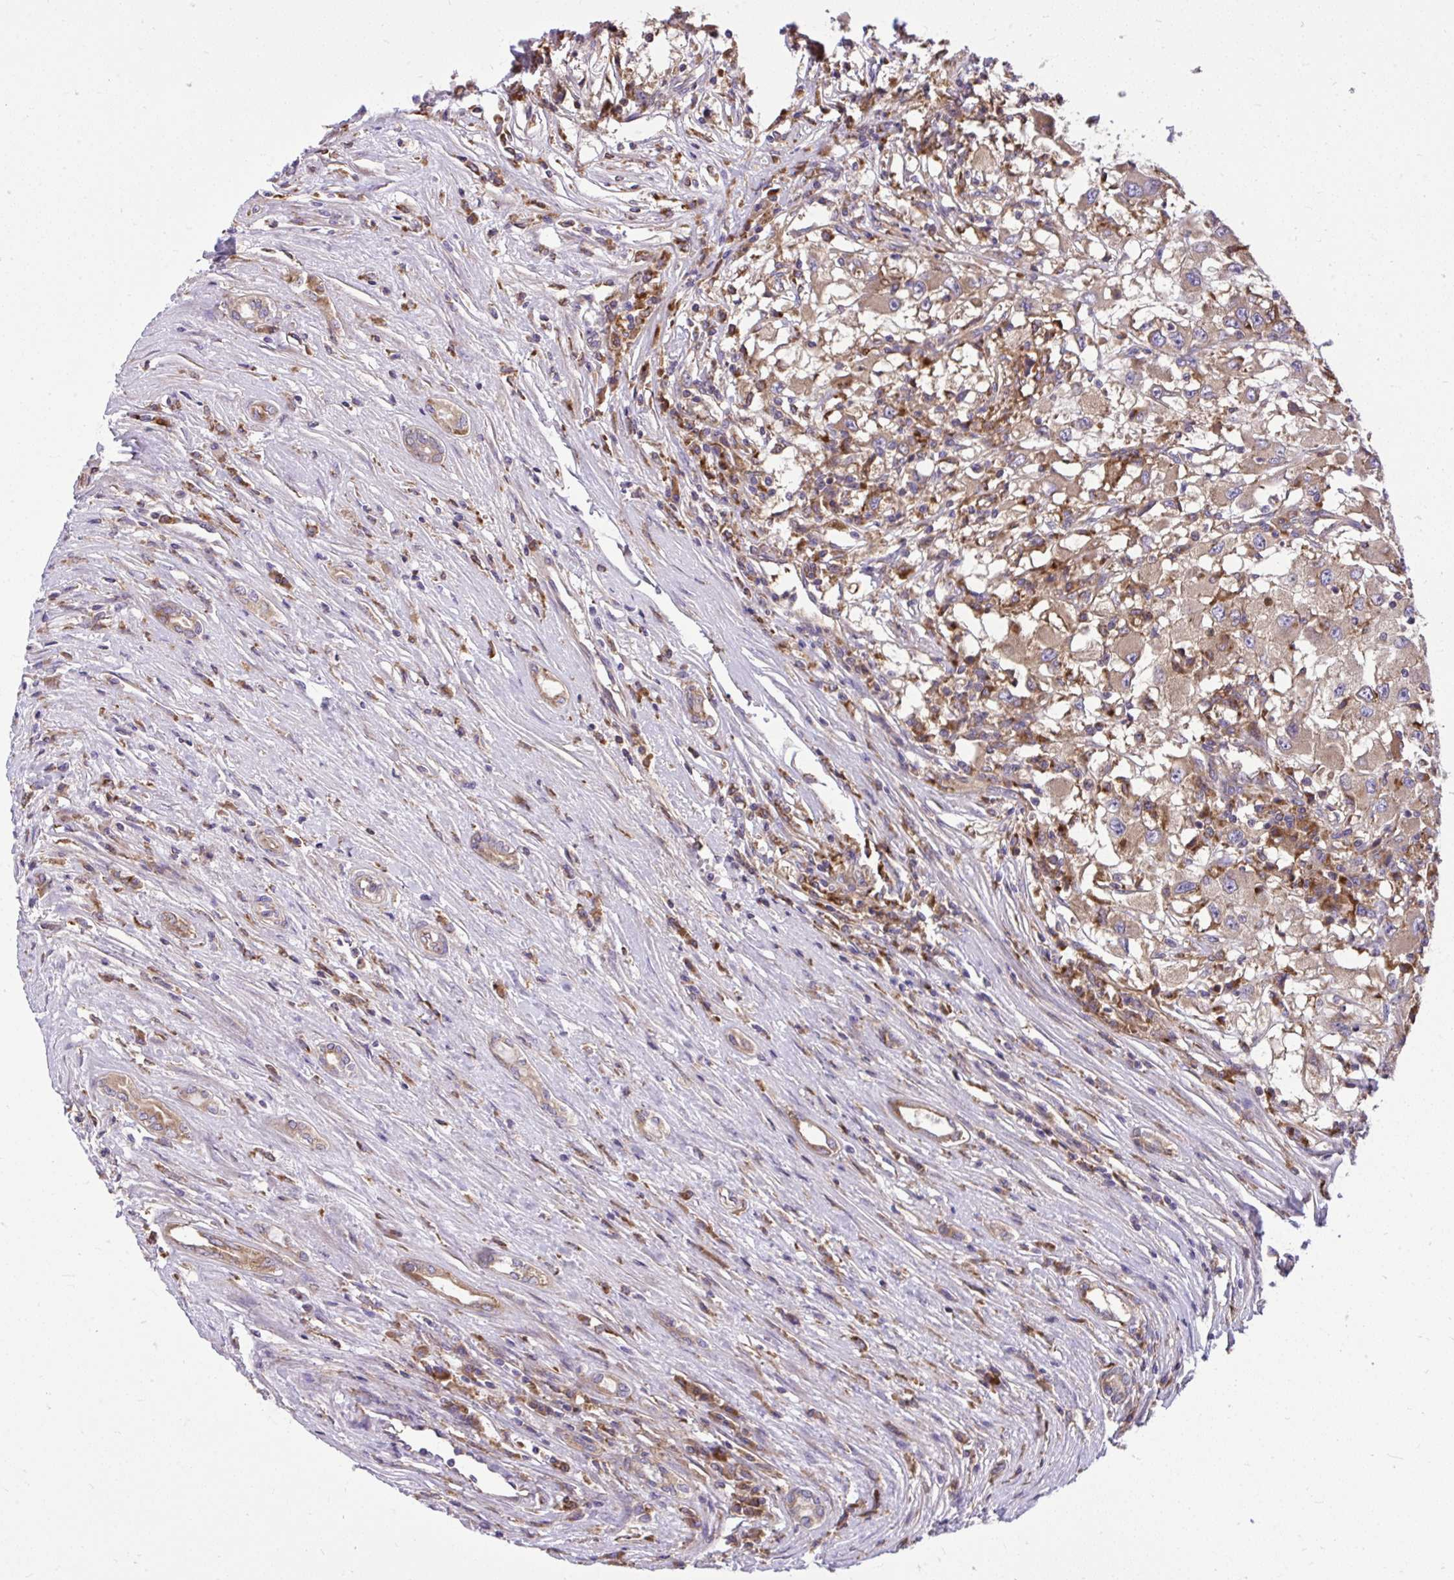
{"staining": {"intensity": "weak", "quantity": "25%-75%", "location": "cytoplasmic/membranous"}, "tissue": "renal cancer", "cell_type": "Tumor cells", "image_type": "cancer", "snomed": [{"axis": "morphology", "description": "Adenocarcinoma, NOS"}, {"axis": "topography", "description": "Kidney"}], "caption": "Protein expression analysis of adenocarcinoma (renal) displays weak cytoplasmic/membranous positivity in approximately 25%-75% of tumor cells.", "gene": "PAIP2", "patient": {"sex": "female", "age": 67}}